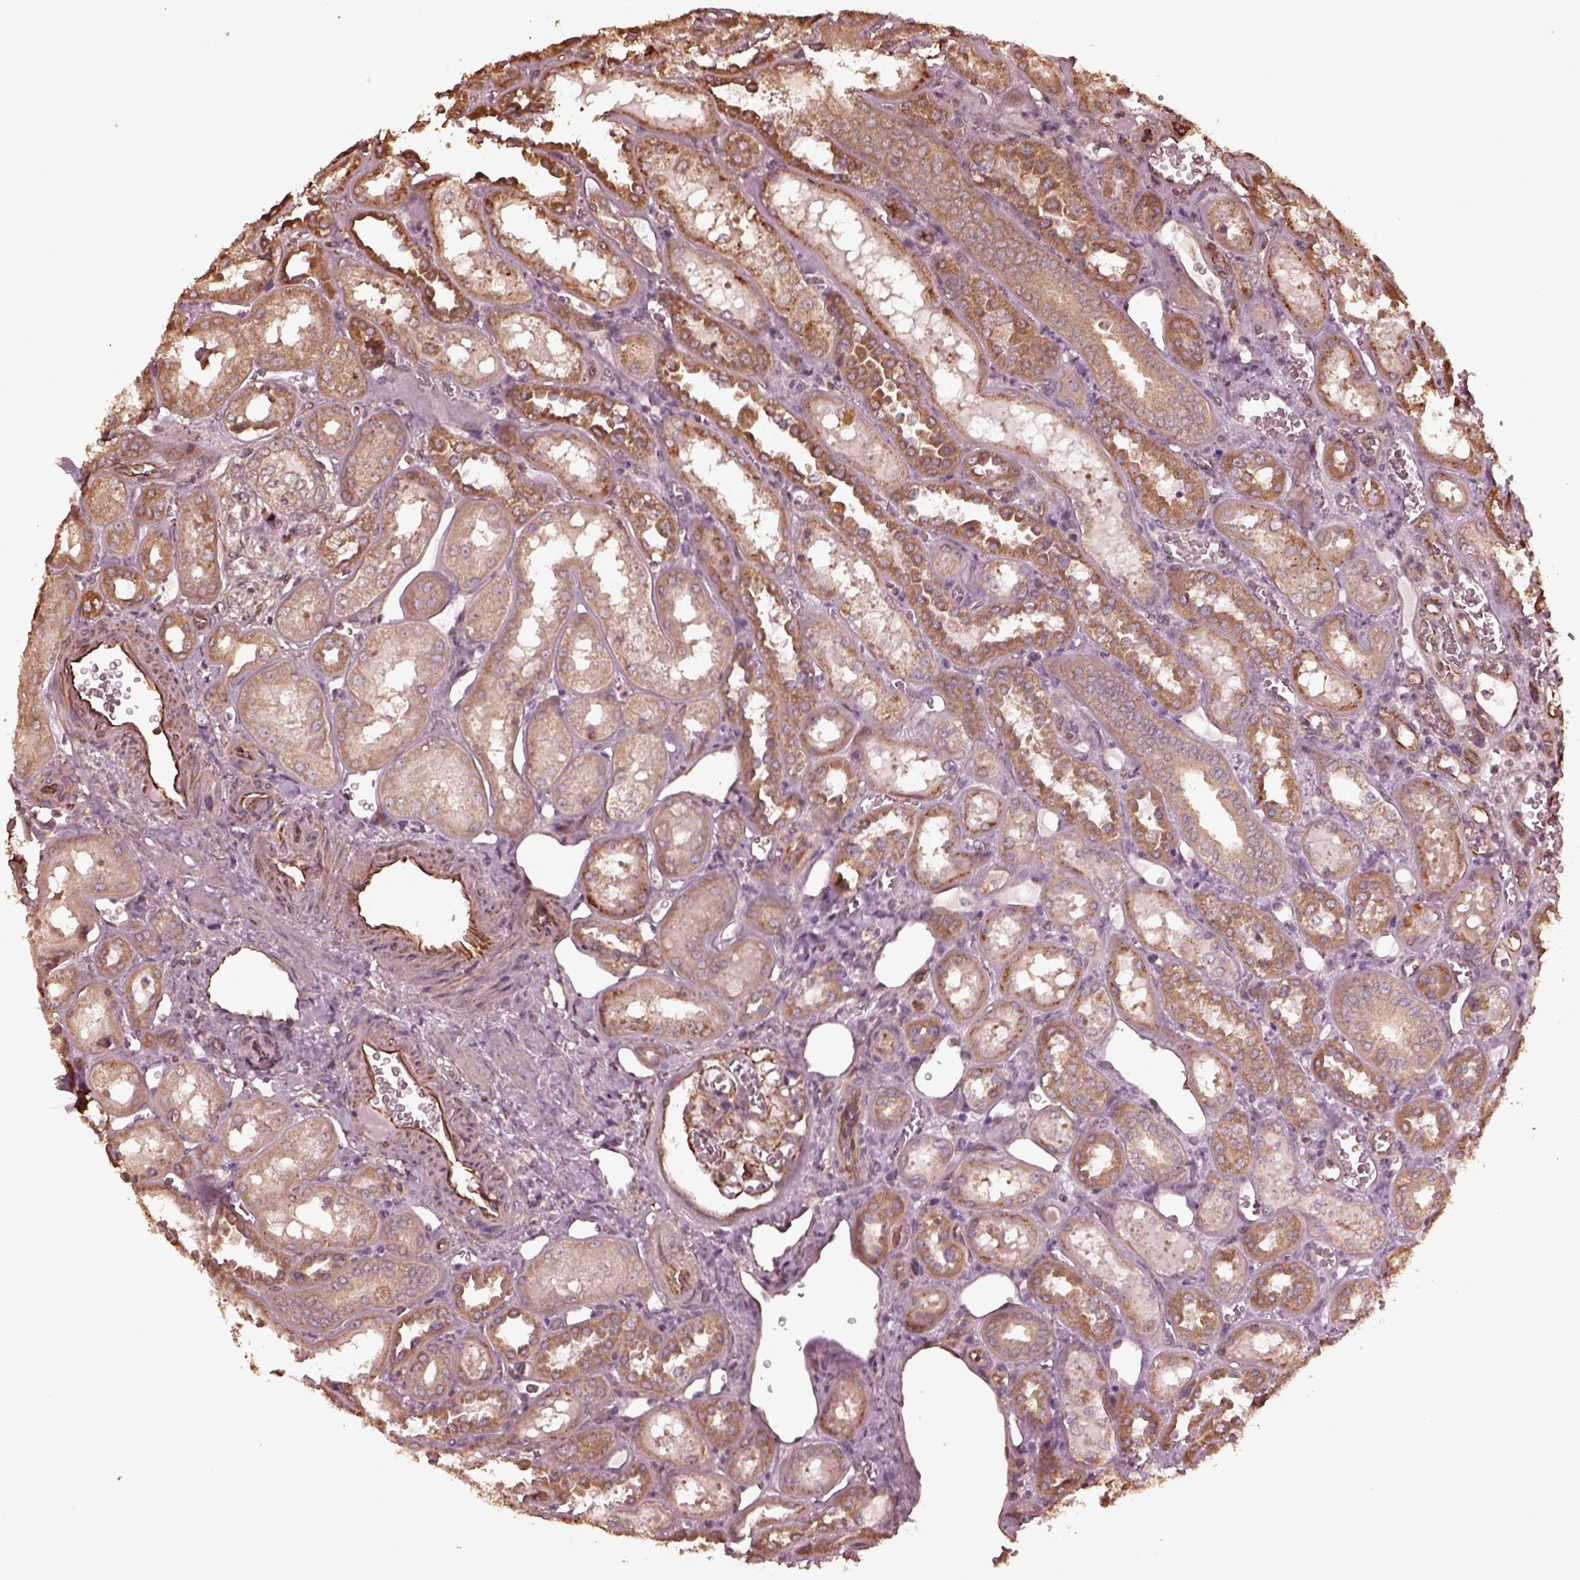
{"staining": {"intensity": "moderate", "quantity": "25%-75%", "location": "cytoplasmic/membranous"}, "tissue": "kidney", "cell_type": "Cells in glomeruli", "image_type": "normal", "snomed": [{"axis": "morphology", "description": "Normal tissue, NOS"}, {"axis": "topography", "description": "Kidney"}], "caption": "A medium amount of moderate cytoplasmic/membranous staining is identified in approximately 25%-75% of cells in glomeruli in normal kidney.", "gene": "GTPBP1", "patient": {"sex": "male", "age": 73}}